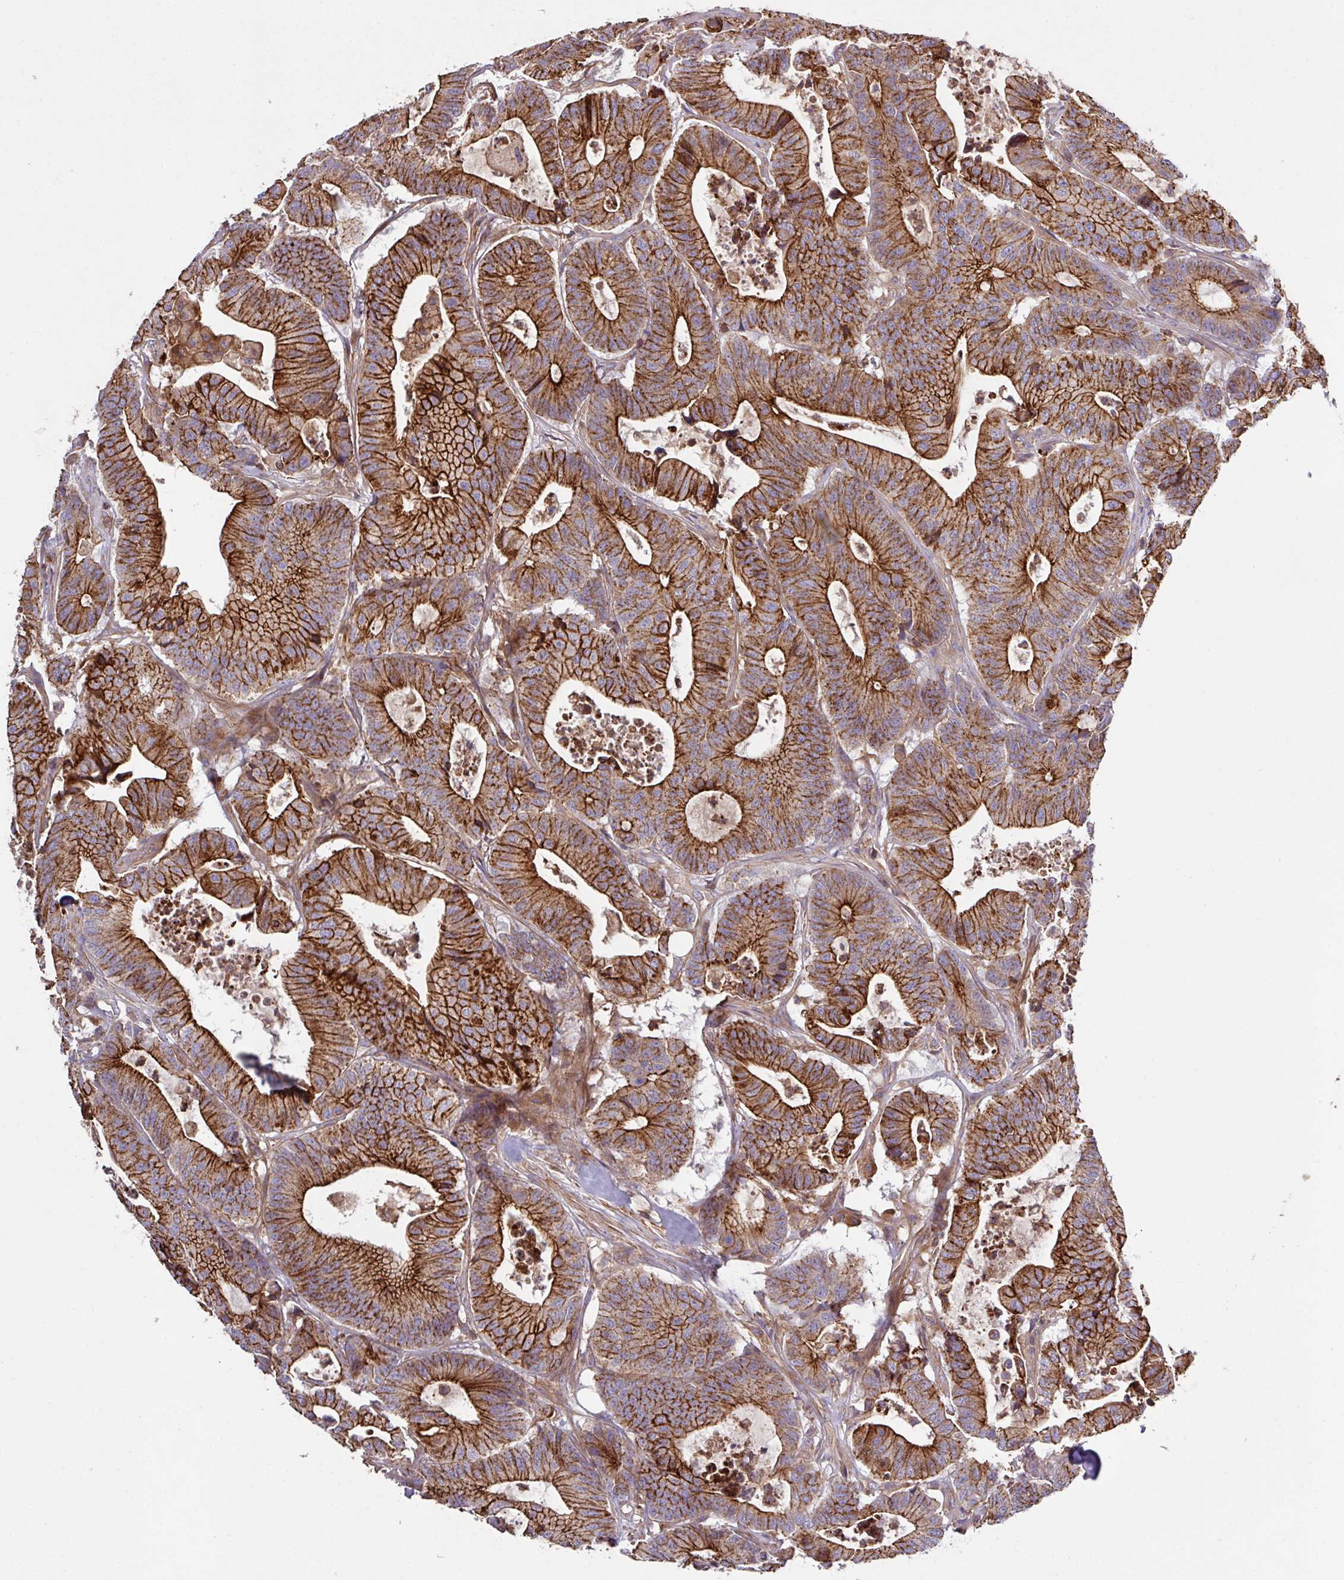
{"staining": {"intensity": "strong", "quantity": ">75%", "location": "cytoplasmic/membranous"}, "tissue": "colorectal cancer", "cell_type": "Tumor cells", "image_type": "cancer", "snomed": [{"axis": "morphology", "description": "Adenocarcinoma, NOS"}, {"axis": "topography", "description": "Colon"}], "caption": "A micrograph of human colorectal cancer stained for a protein reveals strong cytoplasmic/membranous brown staining in tumor cells.", "gene": "RIC1", "patient": {"sex": "female", "age": 84}}